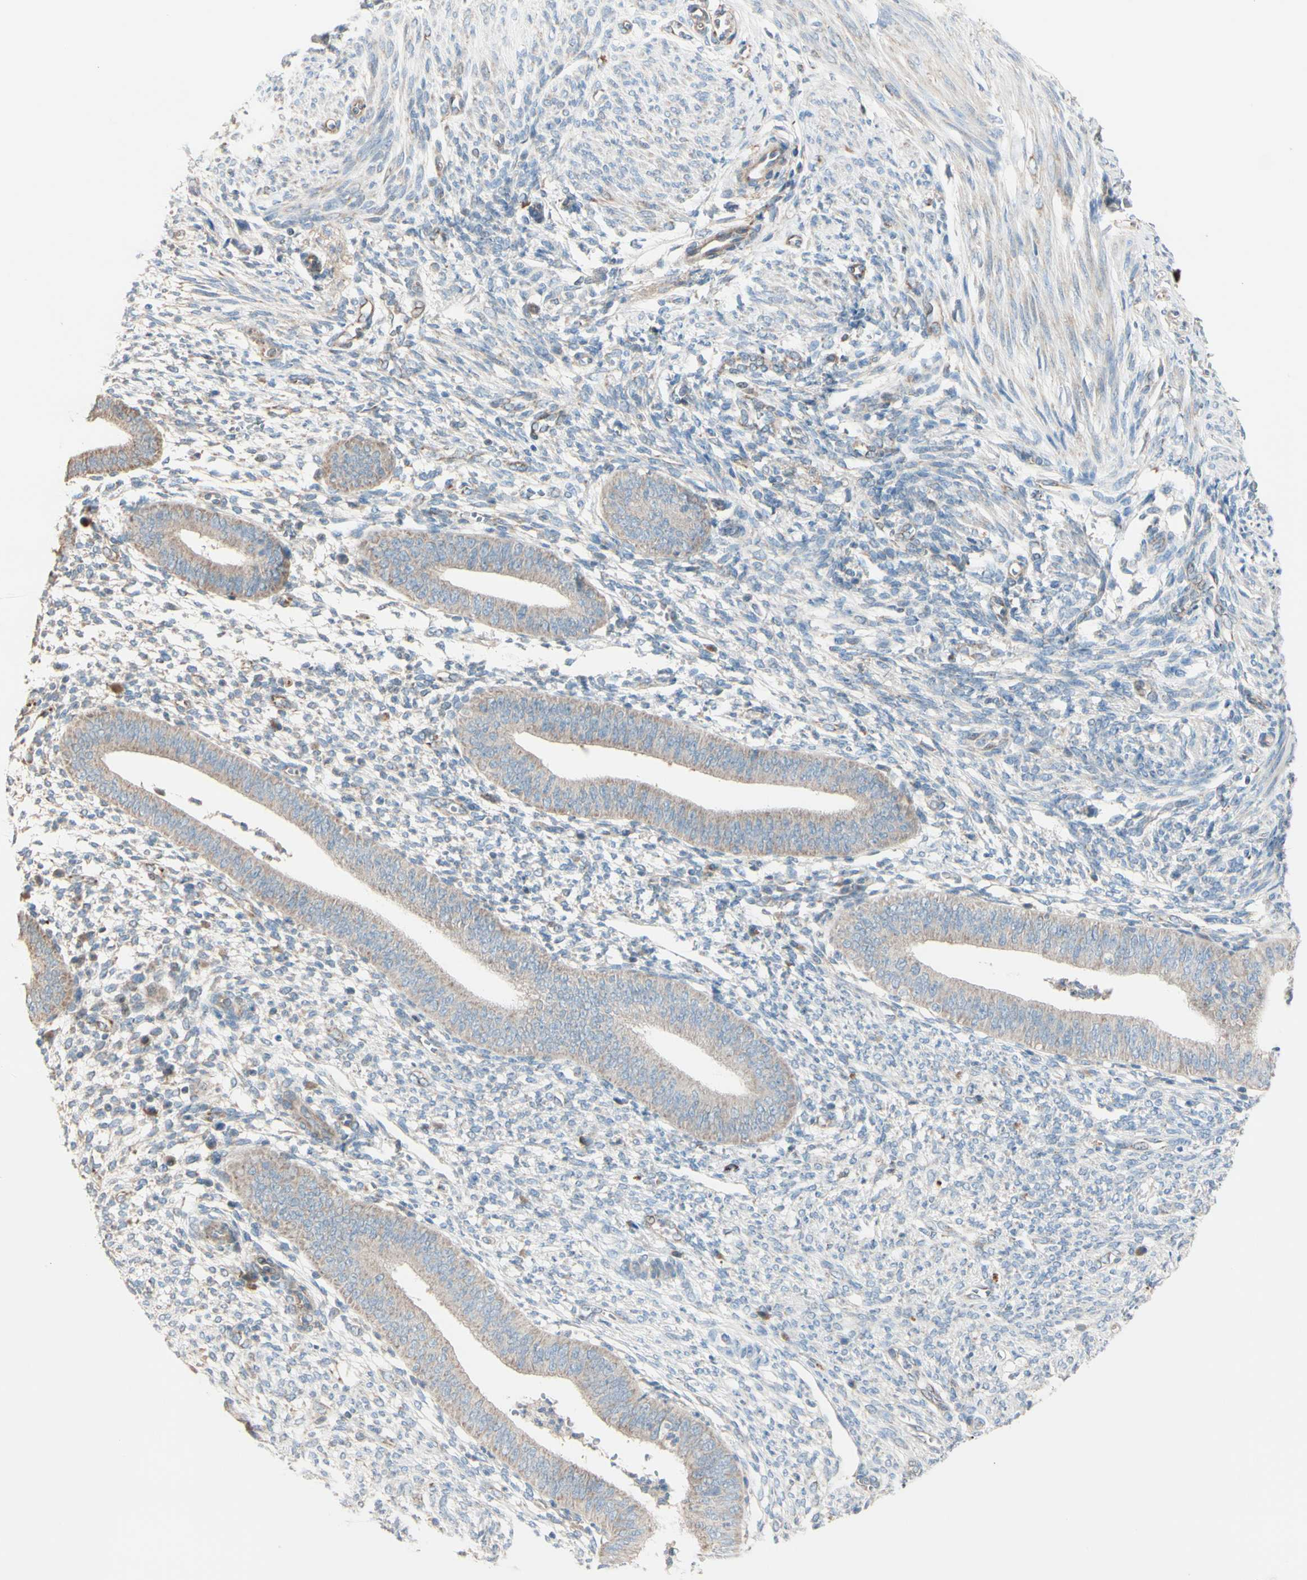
{"staining": {"intensity": "weak", "quantity": ">75%", "location": "cytoplasmic/membranous"}, "tissue": "endometrium", "cell_type": "Cells in endometrial stroma", "image_type": "normal", "snomed": [{"axis": "morphology", "description": "Normal tissue, NOS"}, {"axis": "topography", "description": "Endometrium"}], "caption": "Immunohistochemical staining of benign human endometrium shows >75% levels of weak cytoplasmic/membranous protein staining in about >75% of cells in endometrial stroma.", "gene": "EPHA3", "patient": {"sex": "female", "age": 35}}